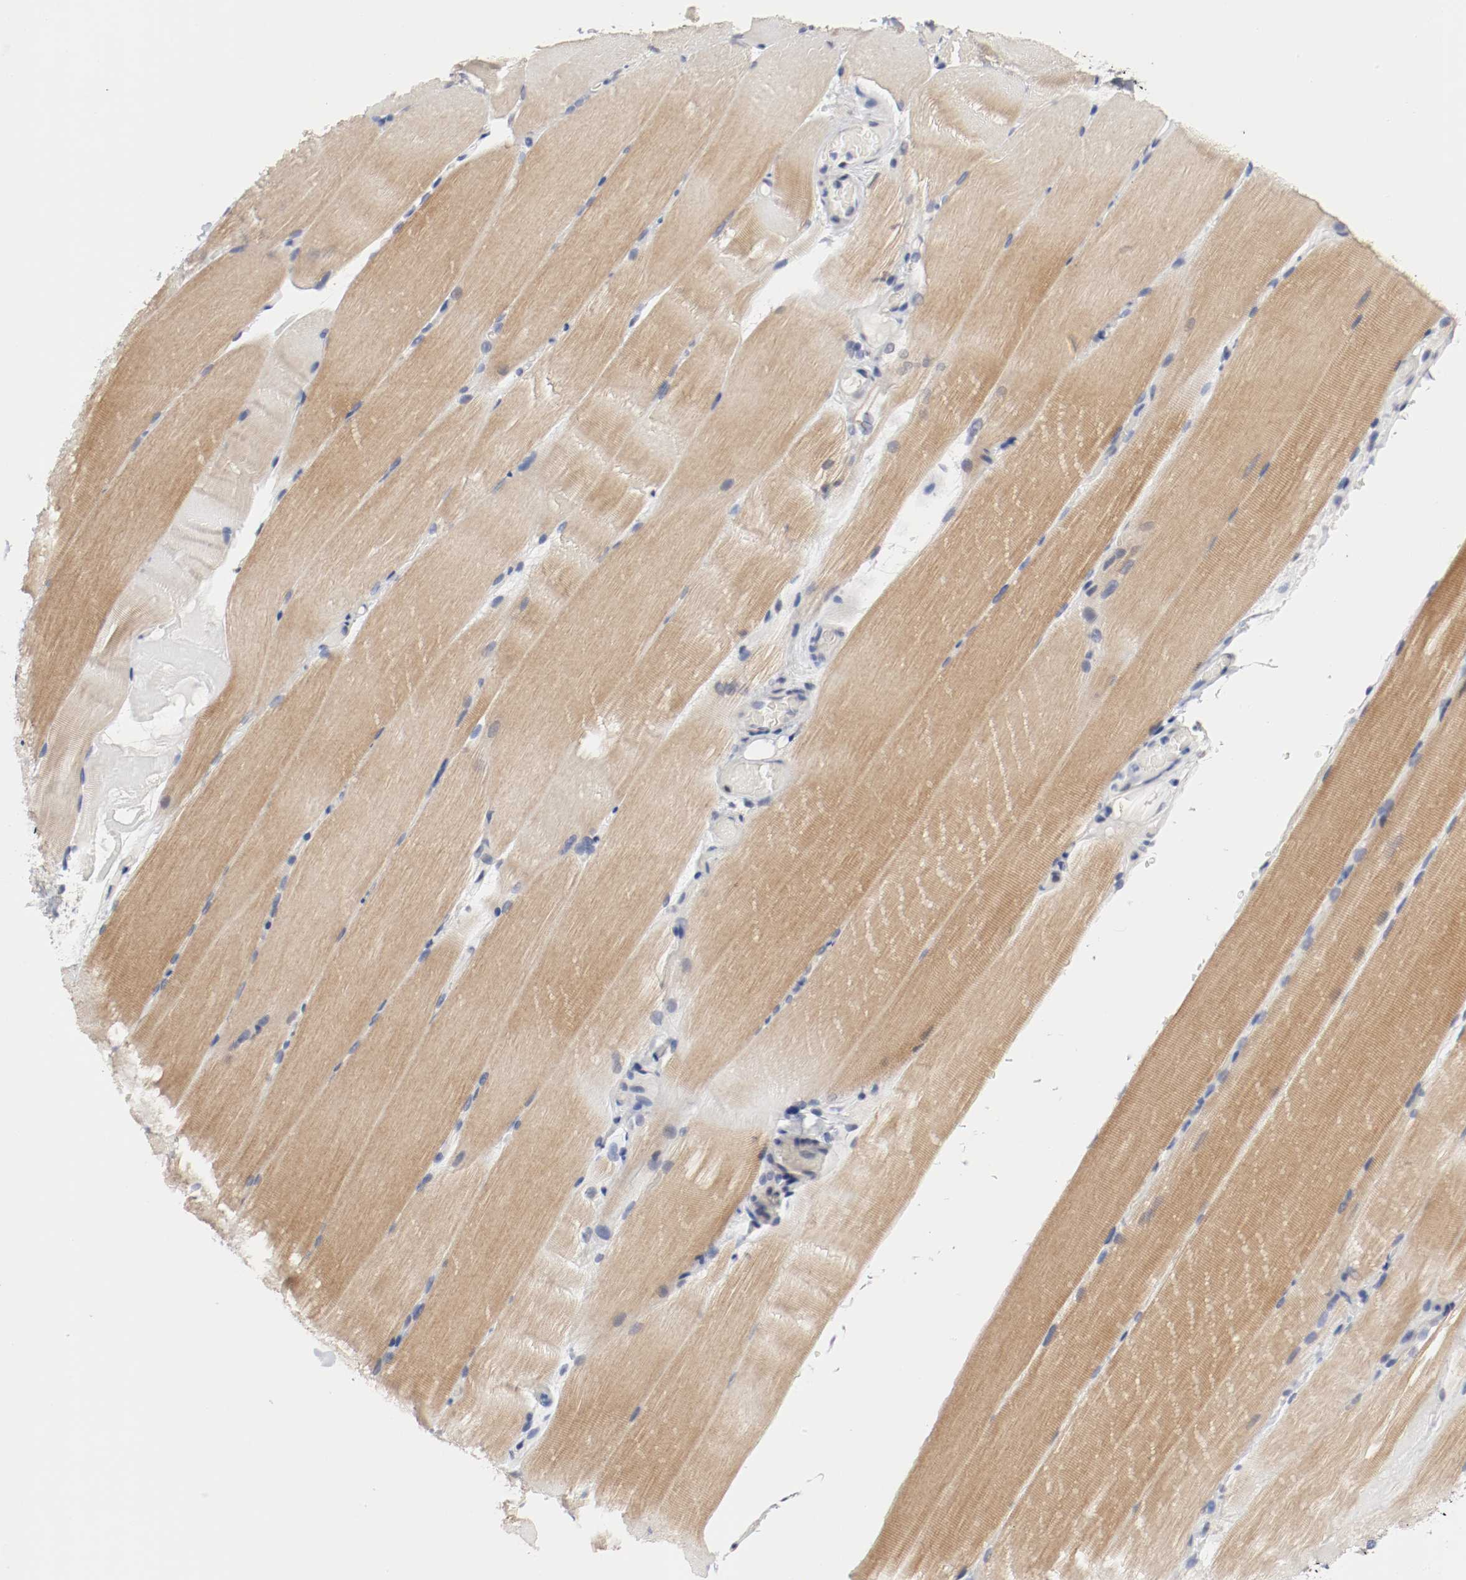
{"staining": {"intensity": "weak", "quantity": "25%-75%", "location": "cytoplasmic/membranous"}, "tissue": "skeletal muscle", "cell_type": "Myocytes", "image_type": "normal", "snomed": [{"axis": "morphology", "description": "Normal tissue, NOS"}, {"axis": "topography", "description": "Skeletal muscle"}, {"axis": "topography", "description": "Parathyroid gland"}], "caption": "Immunohistochemistry of normal skeletal muscle reveals low levels of weak cytoplasmic/membranous staining in approximately 25%-75% of myocytes. The staining is performed using DAB (3,3'-diaminobenzidine) brown chromogen to label protein expression. The nuclei are counter-stained blue using hematoxylin.", "gene": "FOSL2", "patient": {"sex": "female", "age": 37}}